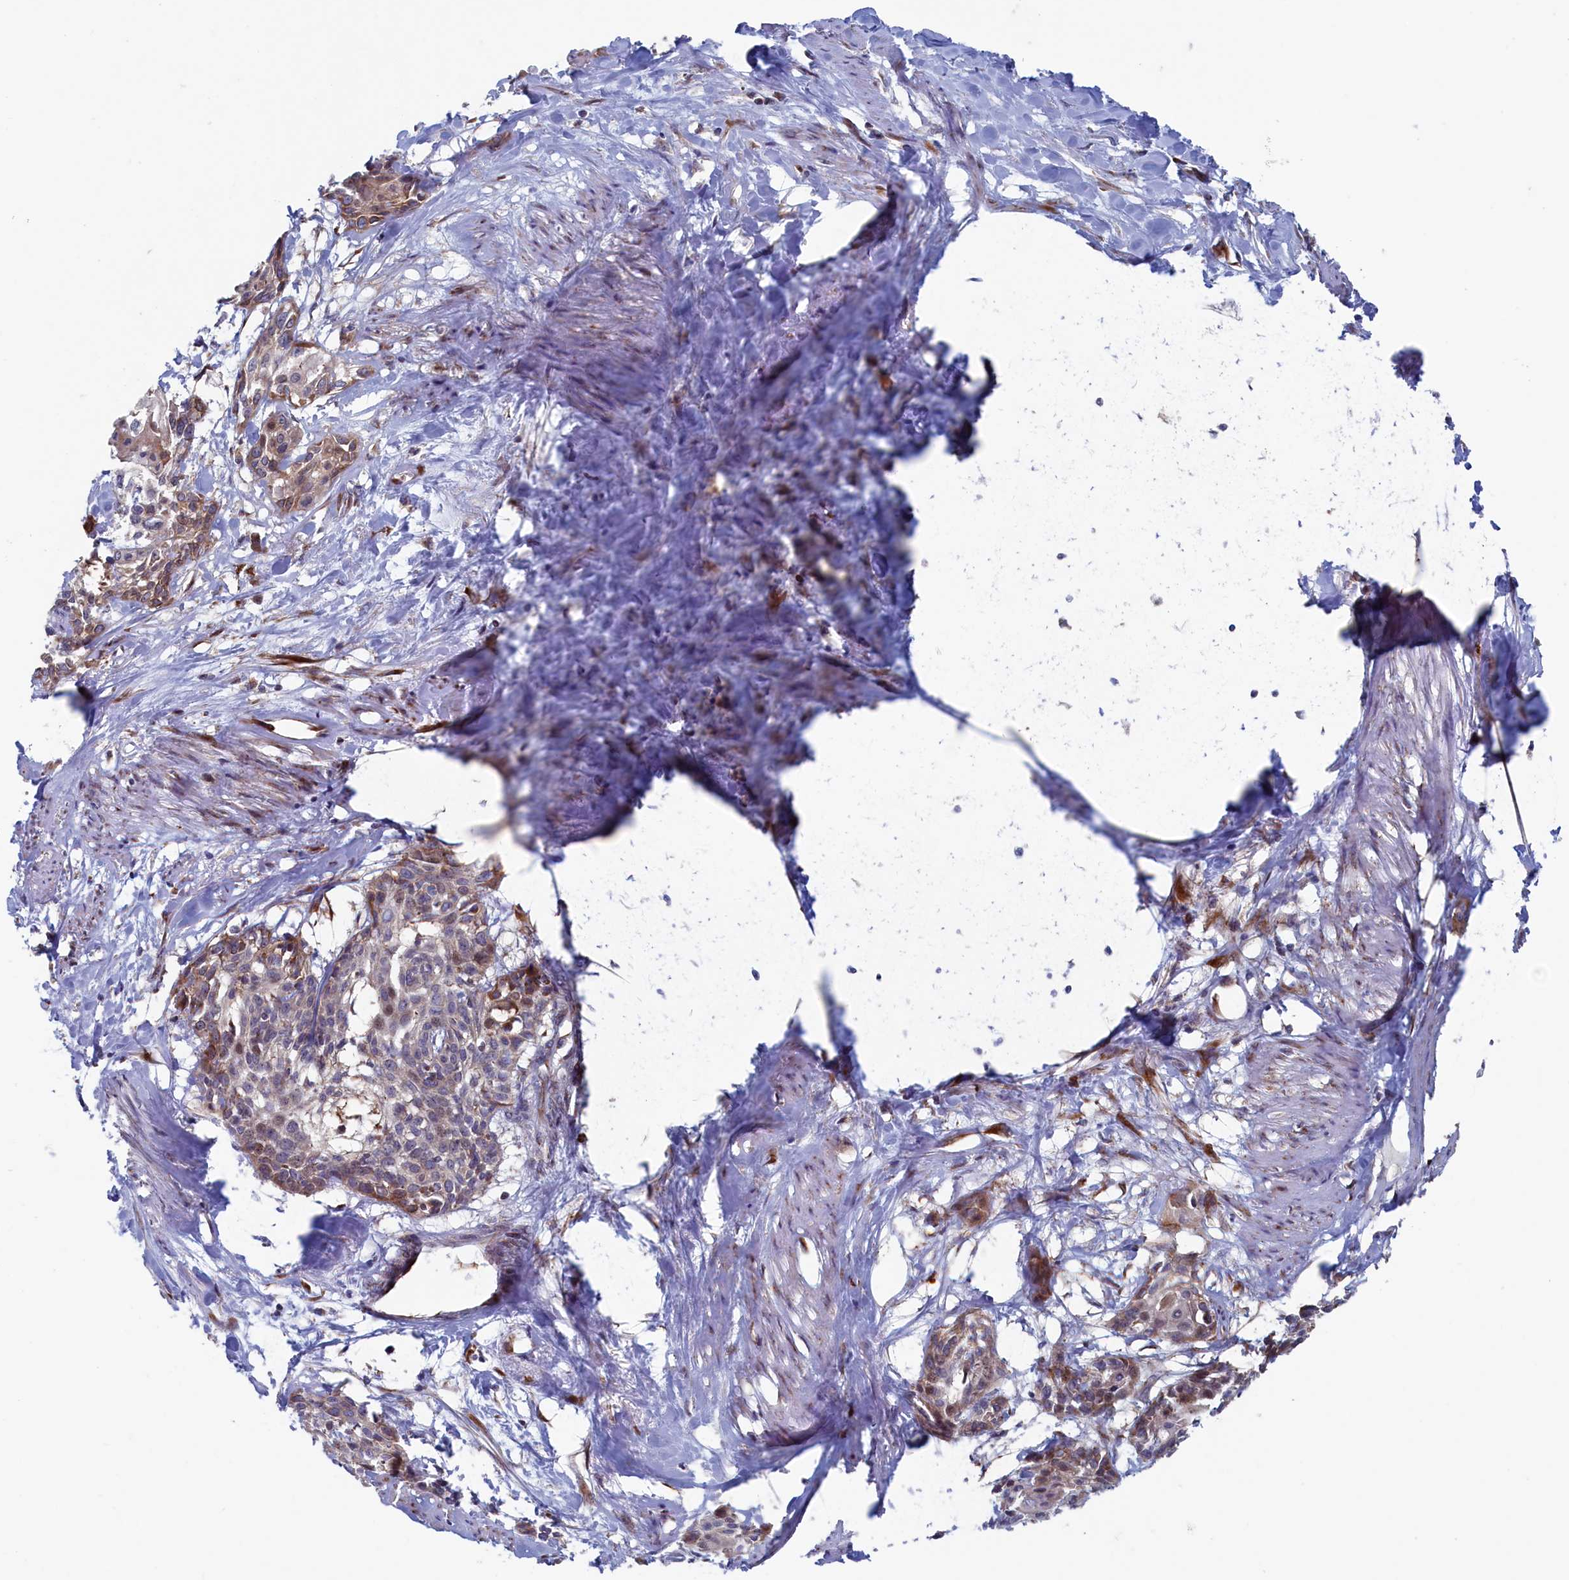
{"staining": {"intensity": "weak", "quantity": "<25%", "location": "cytoplasmic/membranous"}, "tissue": "cervical cancer", "cell_type": "Tumor cells", "image_type": "cancer", "snomed": [{"axis": "morphology", "description": "Squamous cell carcinoma, NOS"}, {"axis": "topography", "description": "Cervix"}], "caption": "A histopathology image of cervical squamous cell carcinoma stained for a protein reveals no brown staining in tumor cells.", "gene": "MTFMT", "patient": {"sex": "female", "age": 57}}